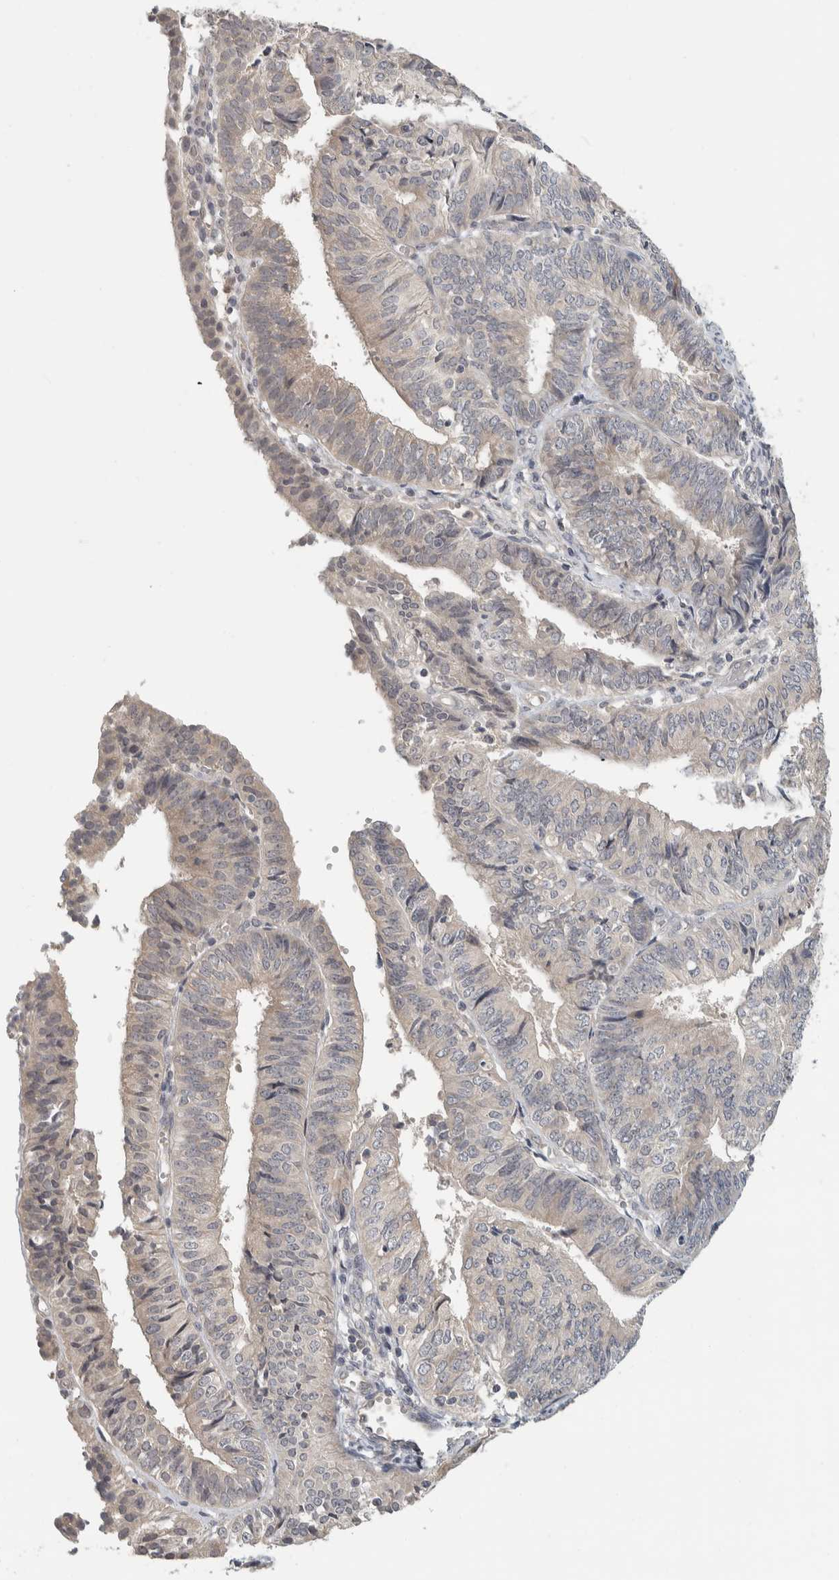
{"staining": {"intensity": "negative", "quantity": "none", "location": "none"}, "tissue": "endometrial cancer", "cell_type": "Tumor cells", "image_type": "cancer", "snomed": [{"axis": "morphology", "description": "Adenocarcinoma, NOS"}, {"axis": "topography", "description": "Endometrium"}], "caption": "High power microscopy micrograph of an IHC histopathology image of adenocarcinoma (endometrial), revealing no significant staining in tumor cells. (DAB immunohistochemistry (IHC) visualized using brightfield microscopy, high magnification).", "gene": "AFP", "patient": {"sex": "female", "age": 58}}